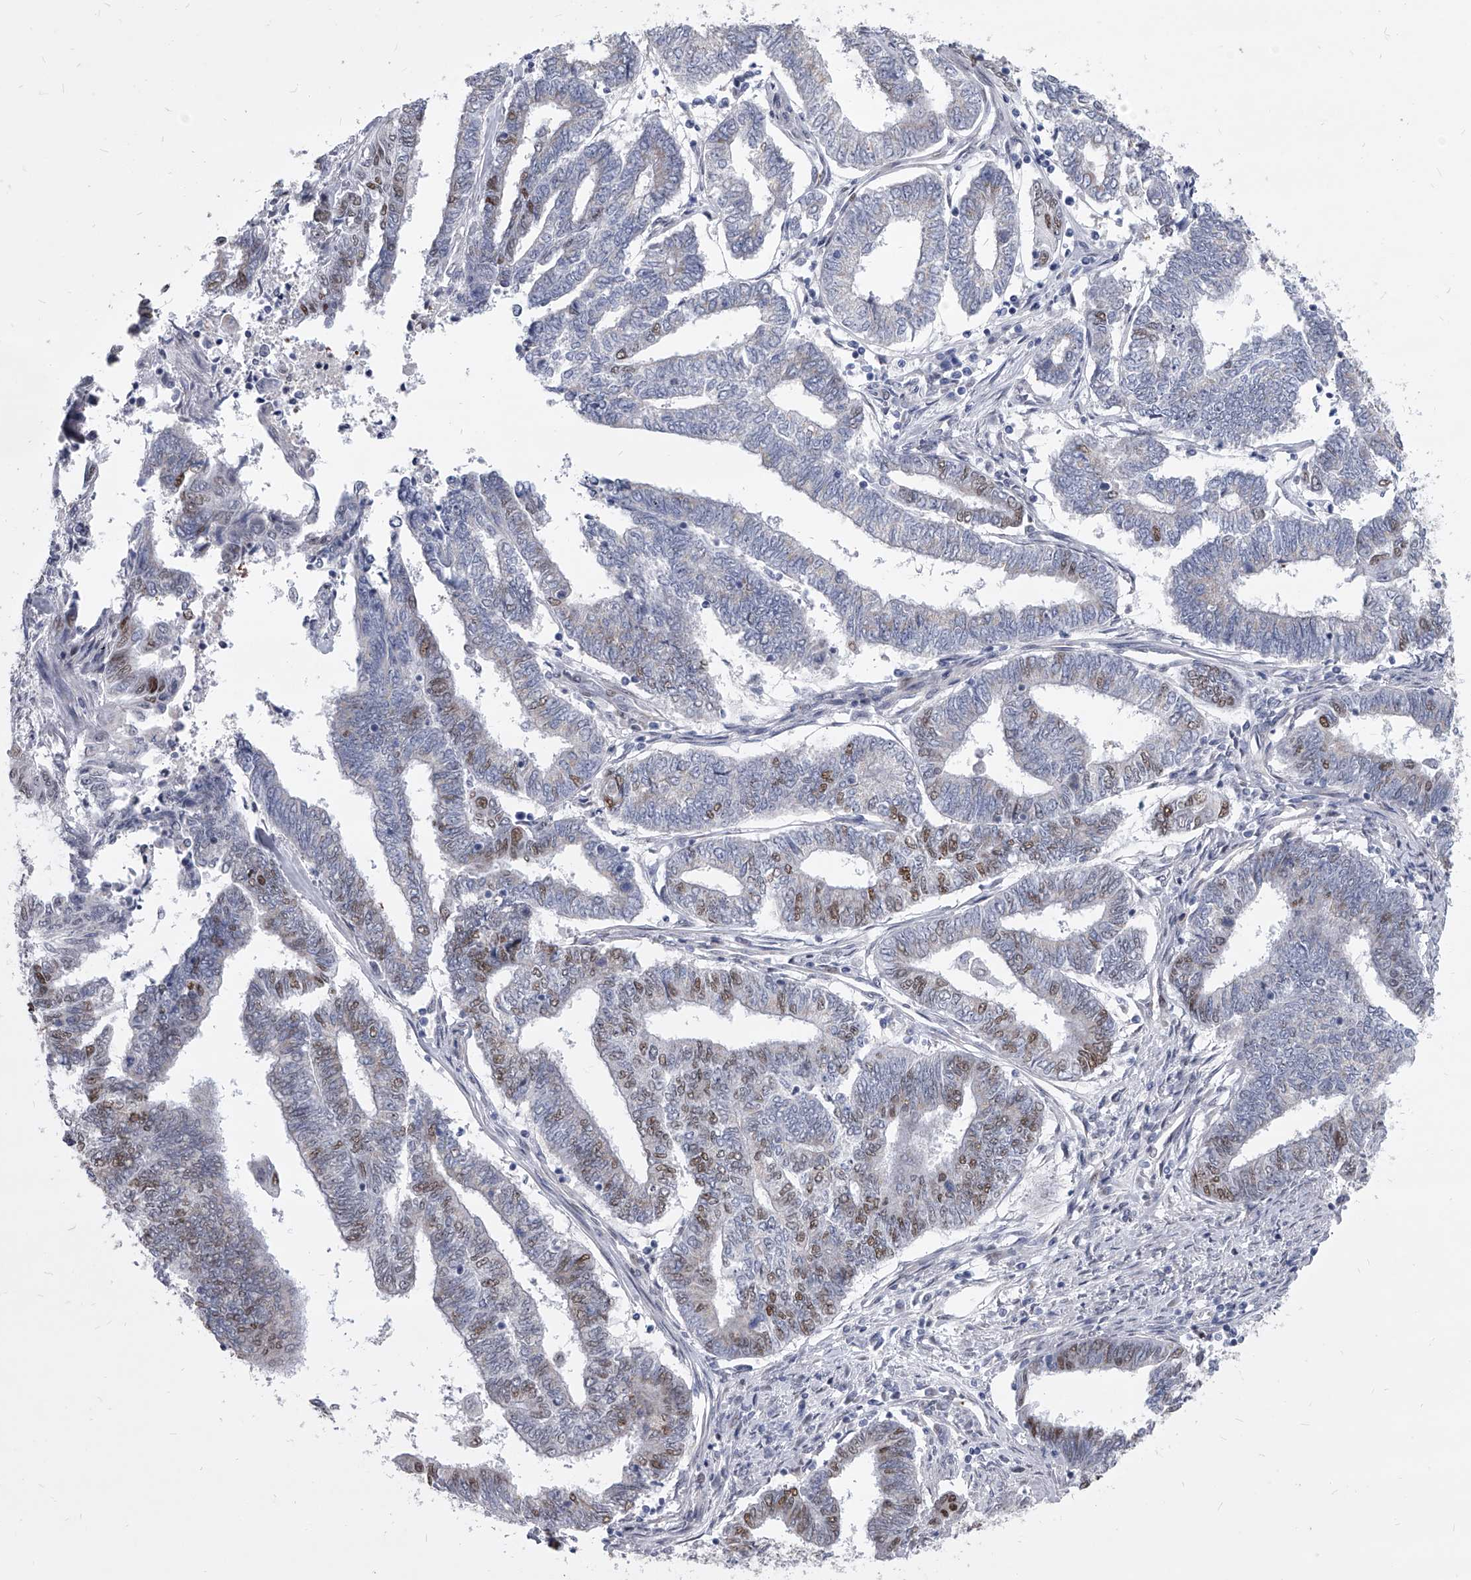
{"staining": {"intensity": "moderate", "quantity": "<25%", "location": "nuclear"}, "tissue": "endometrial cancer", "cell_type": "Tumor cells", "image_type": "cancer", "snomed": [{"axis": "morphology", "description": "Adenocarcinoma, NOS"}, {"axis": "topography", "description": "Uterus"}, {"axis": "topography", "description": "Endometrium"}], "caption": "Brown immunohistochemical staining in endometrial adenocarcinoma displays moderate nuclear positivity in about <25% of tumor cells. (Stains: DAB (3,3'-diaminobenzidine) in brown, nuclei in blue, Microscopy: brightfield microscopy at high magnification).", "gene": "EVA1C", "patient": {"sex": "female", "age": 70}}